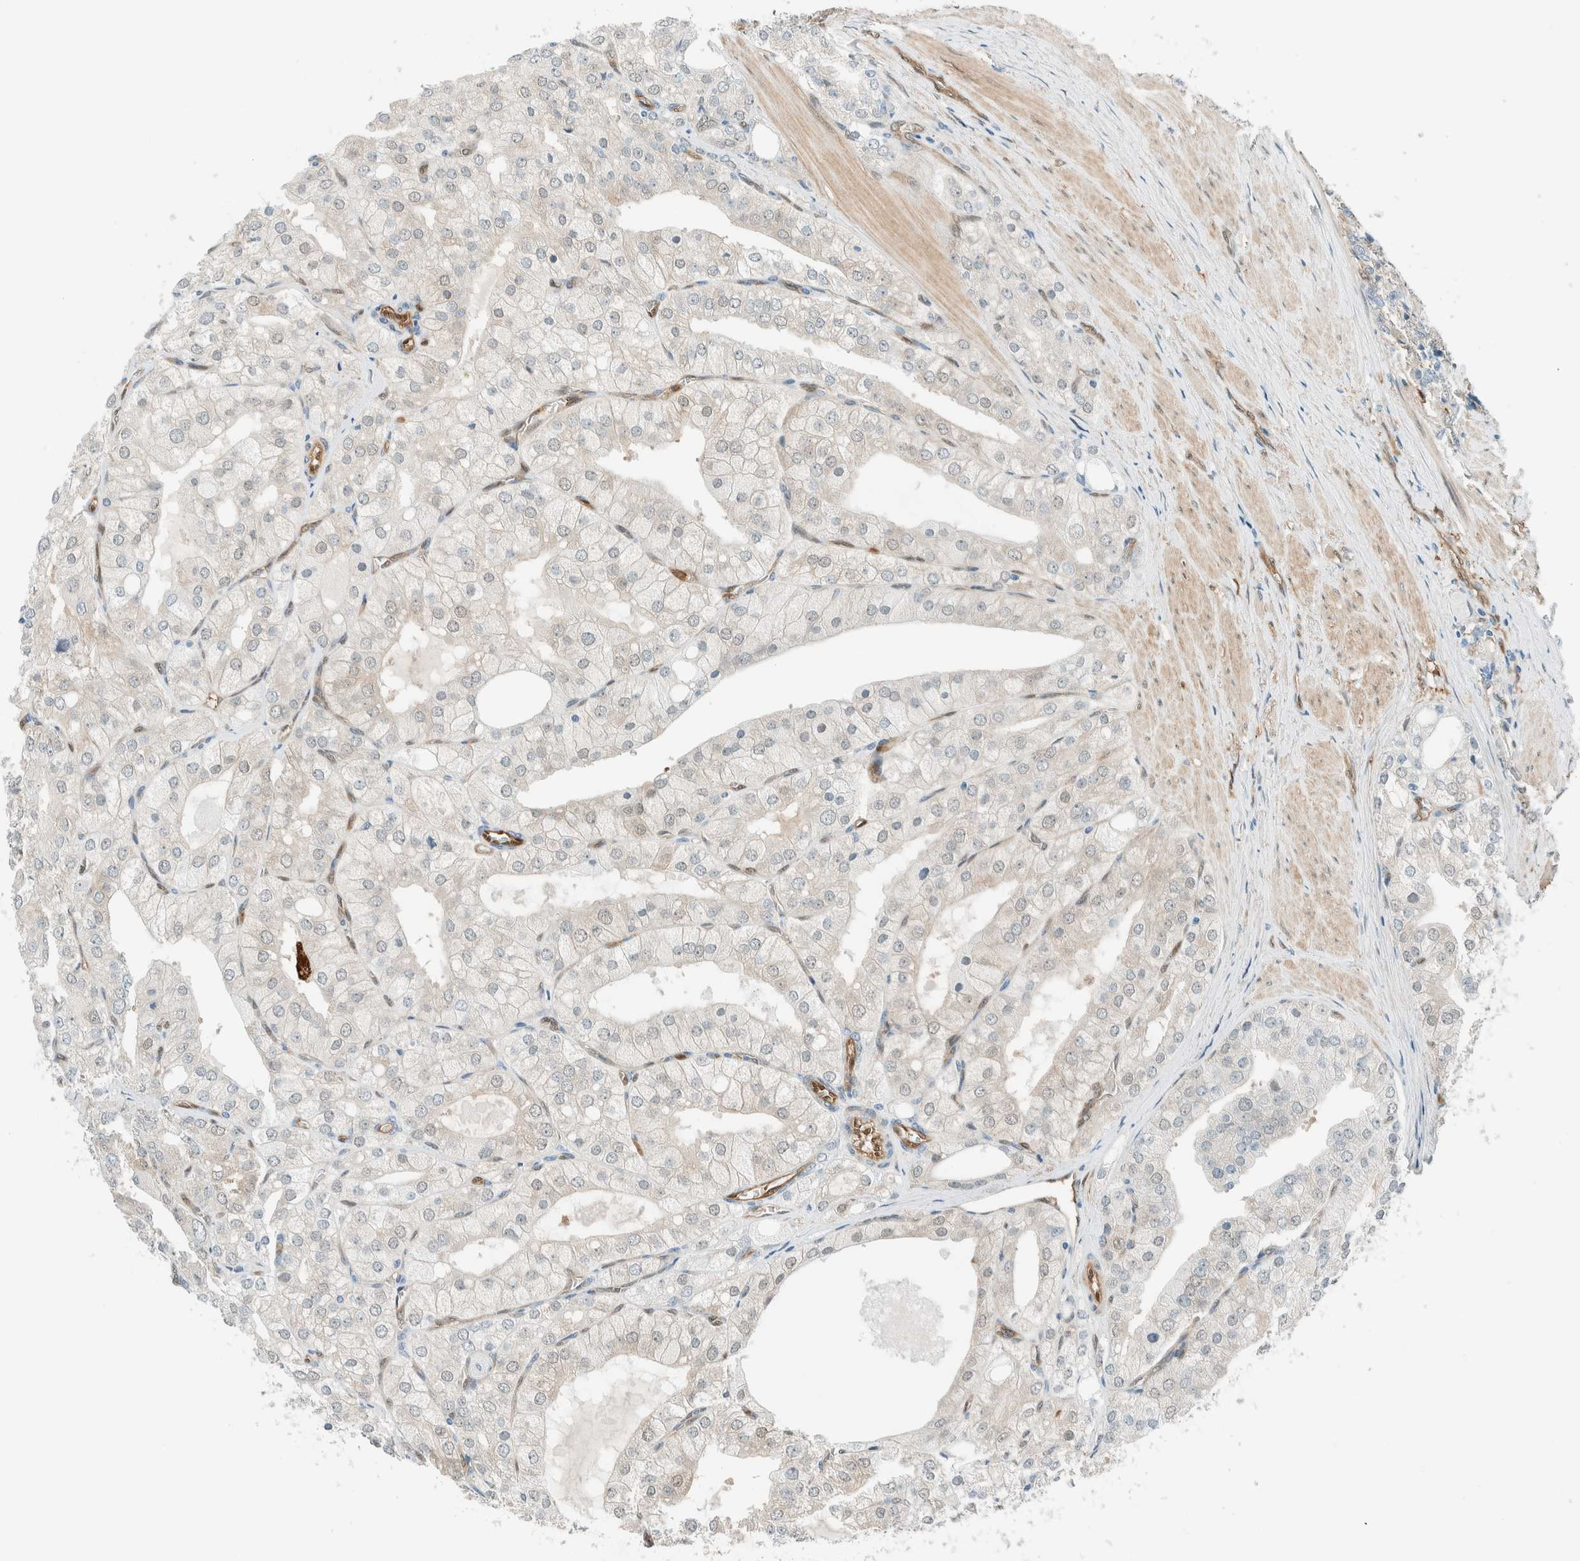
{"staining": {"intensity": "weak", "quantity": "<25%", "location": "cytoplasmic/membranous"}, "tissue": "prostate cancer", "cell_type": "Tumor cells", "image_type": "cancer", "snomed": [{"axis": "morphology", "description": "Adenocarcinoma, High grade"}, {"axis": "topography", "description": "Prostate"}], "caption": "IHC of human prostate cancer (high-grade adenocarcinoma) demonstrates no staining in tumor cells.", "gene": "NXN", "patient": {"sex": "male", "age": 50}}